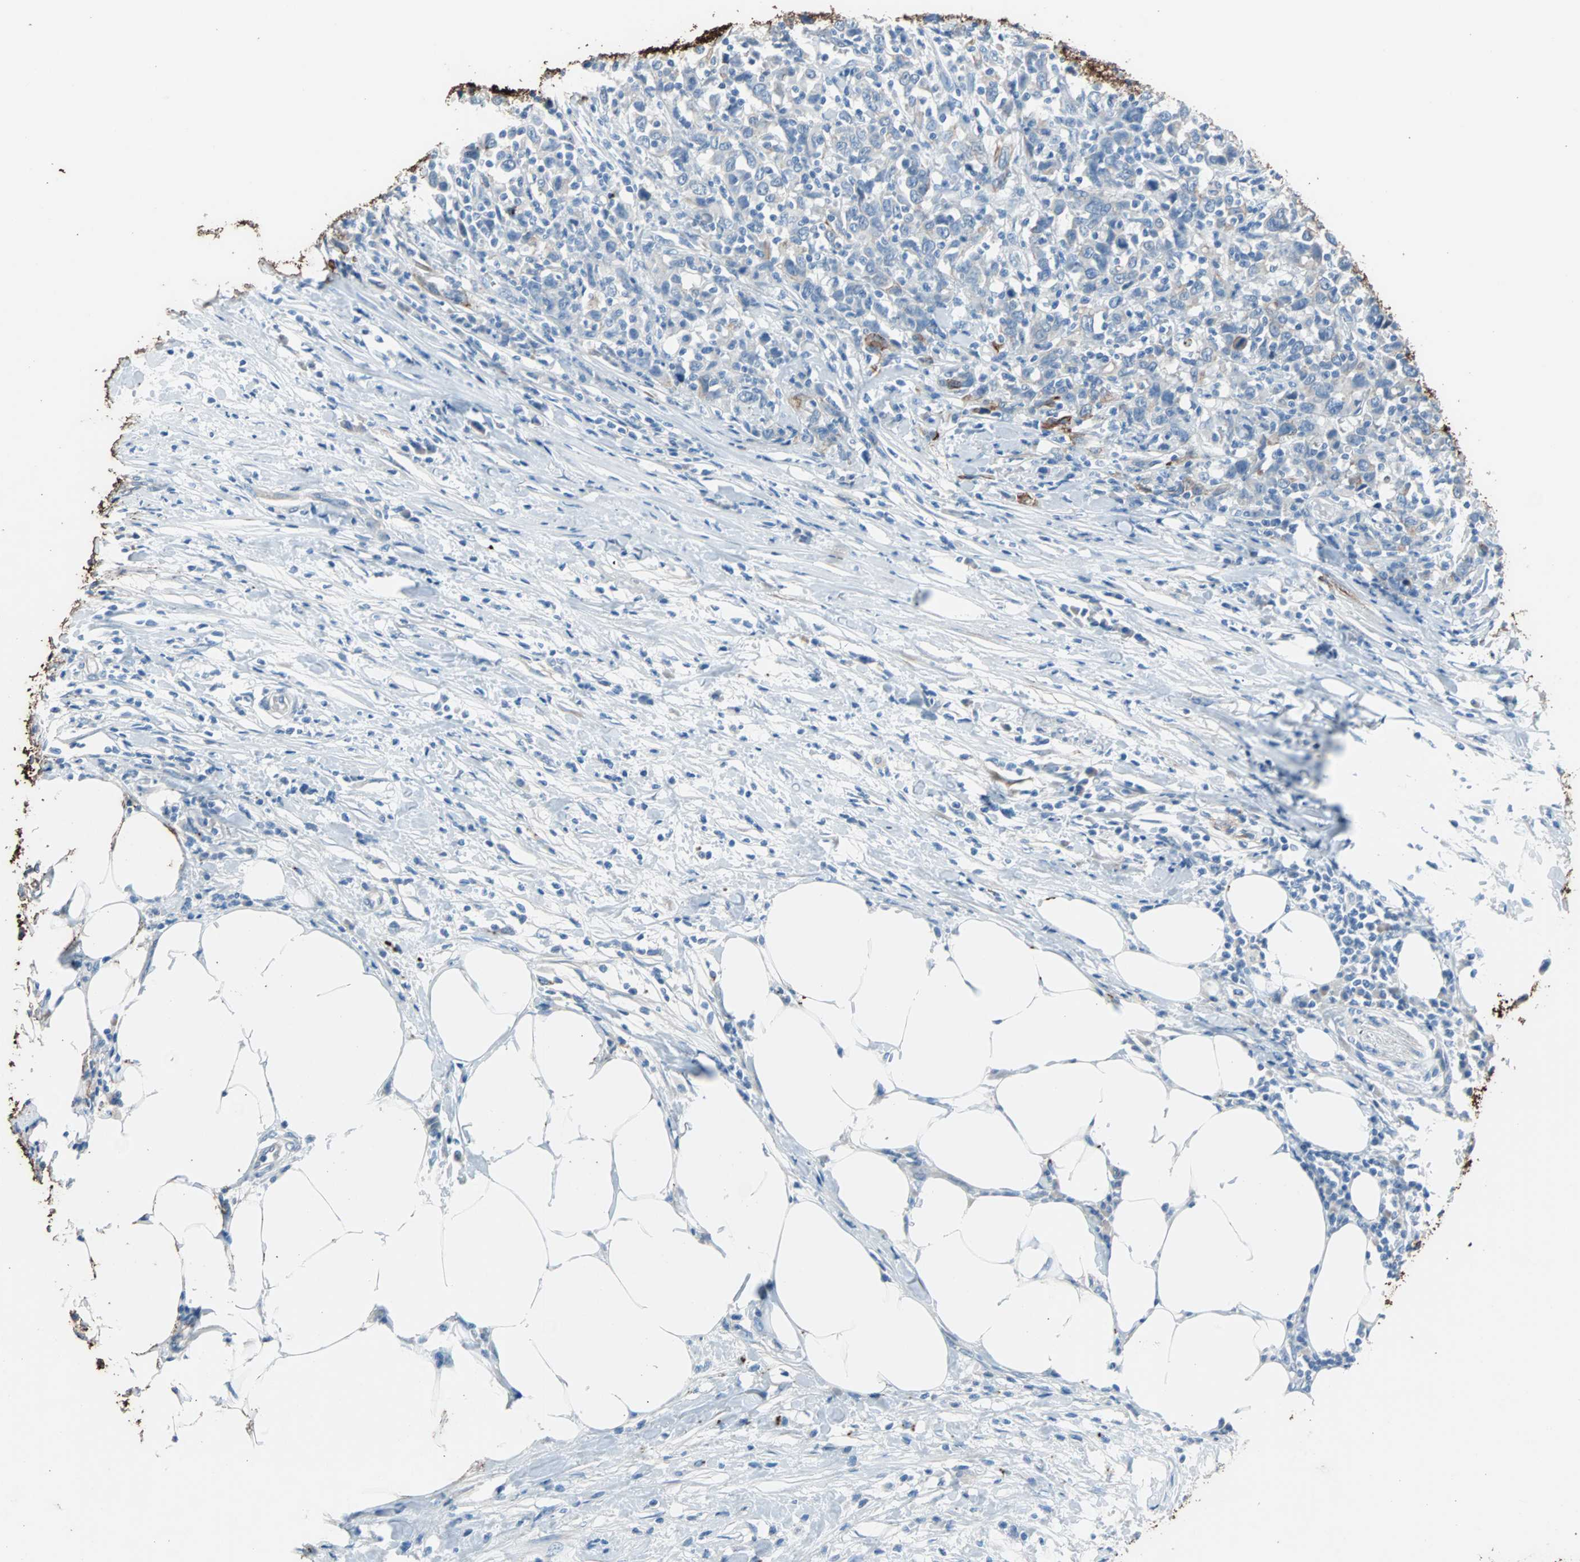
{"staining": {"intensity": "weak", "quantity": "<25%", "location": "cytoplasmic/membranous"}, "tissue": "urothelial cancer", "cell_type": "Tumor cells", "image_type": "cancer", "snomed": [{"axis": "morphology", "description": "Urothelial carcinoma, High grade"}, {"axis": "topography", "description": "Urinary bladder"}], "caption": "Tumor cells are negative for brown protein staining in urothelial cancer.", "gene": "KRT7", "patient": {"sex": "male", "age": 61}}